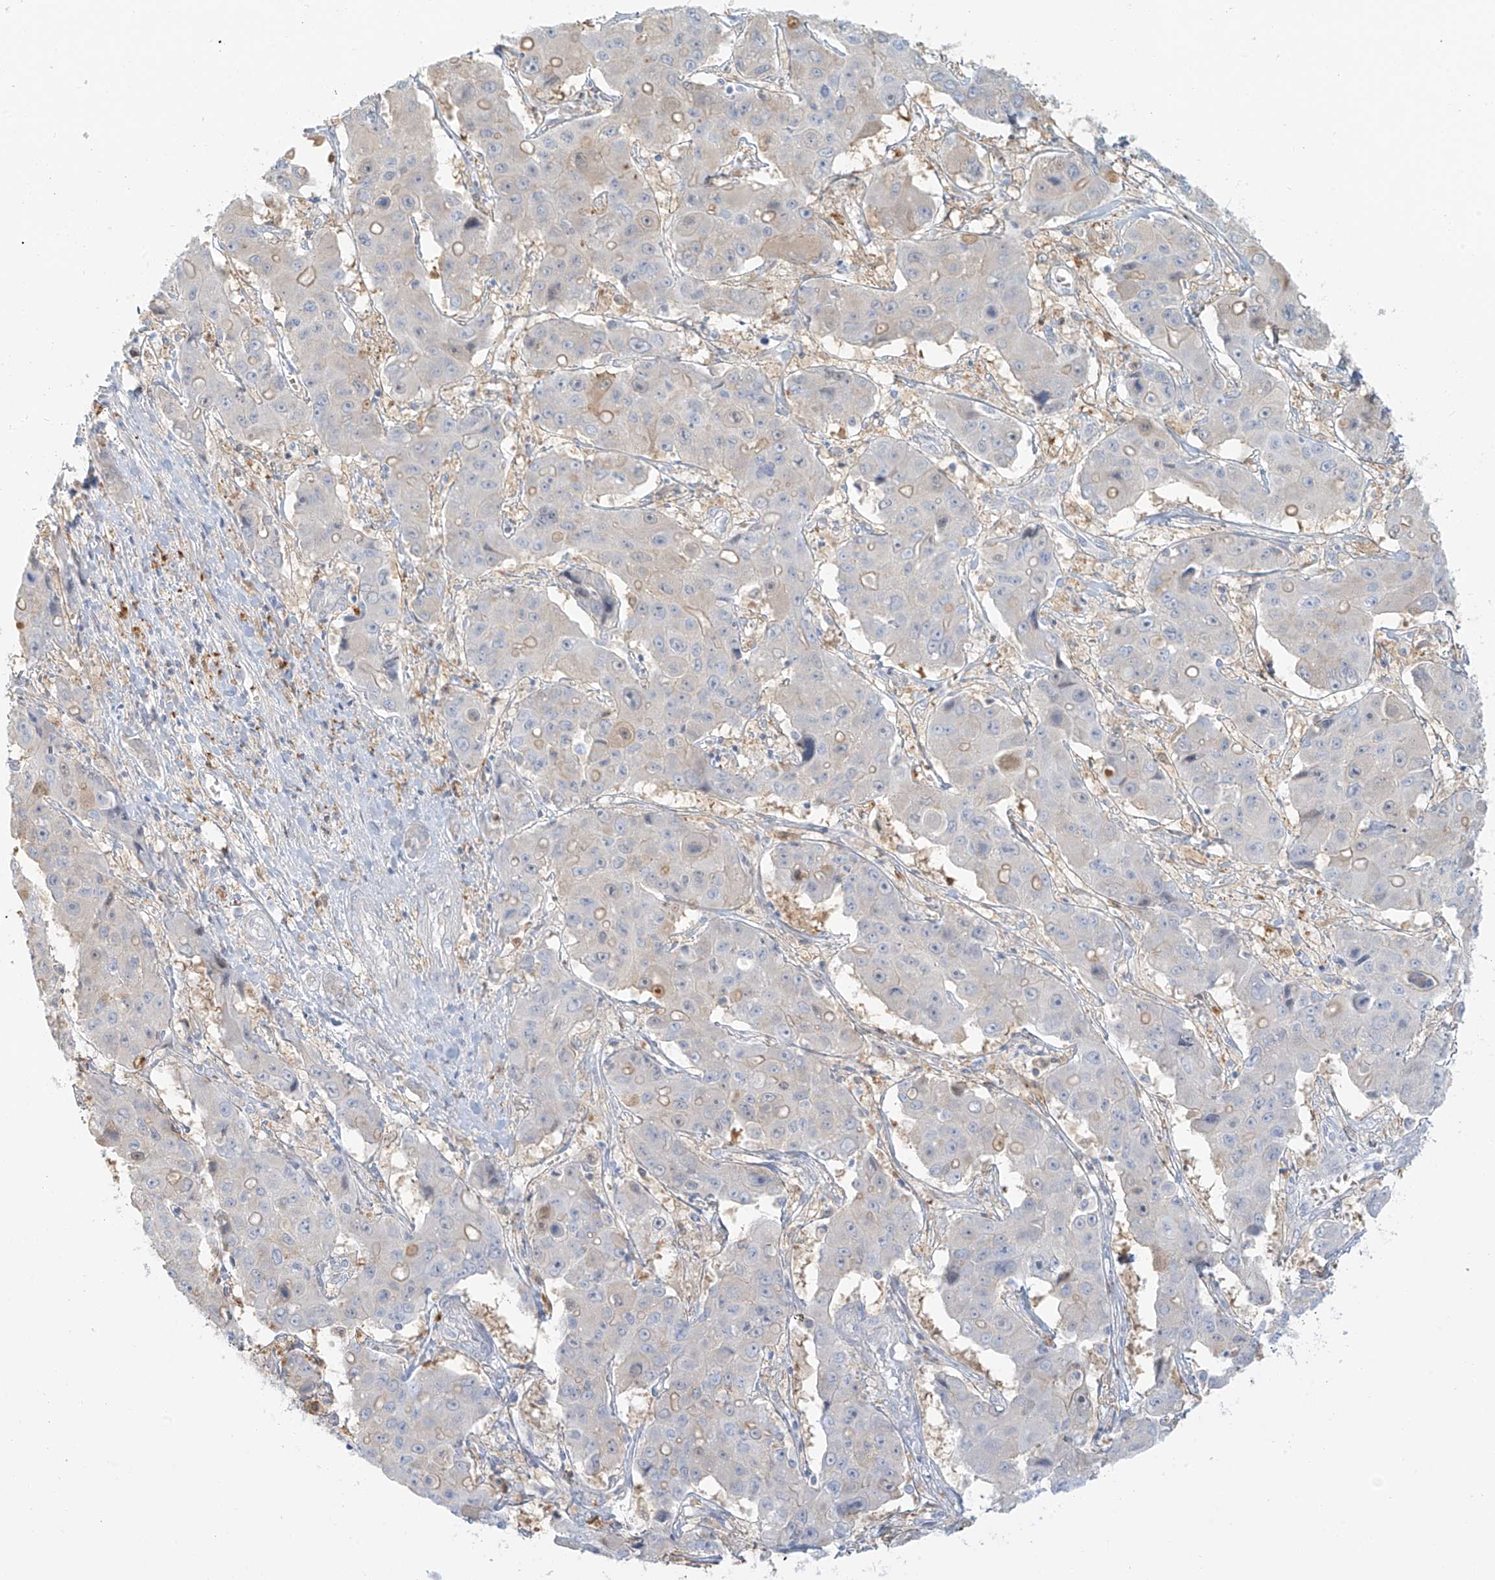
{"staining": {"intensity": "negative", "quantity": "none", "location": "none"}, "tissue": "liver cancer", "cell_type": "Tumor cells", "image_type": "cancer", "snomed": [{"axis": "morphology", "description": "Cholangiocarcinoma"}, {"axis": "topography", "description": "Liver"}], "caption": "High power microscopy image of an immunohistochemistry image of cholangiocarcinoma (liver), revealing no significant staining in tumor cells. (DAB IHC visualized using brightfield microscopy, high magnification).", "gene": "UPK1B", "patient": {"sex": "male", "age": 67}}